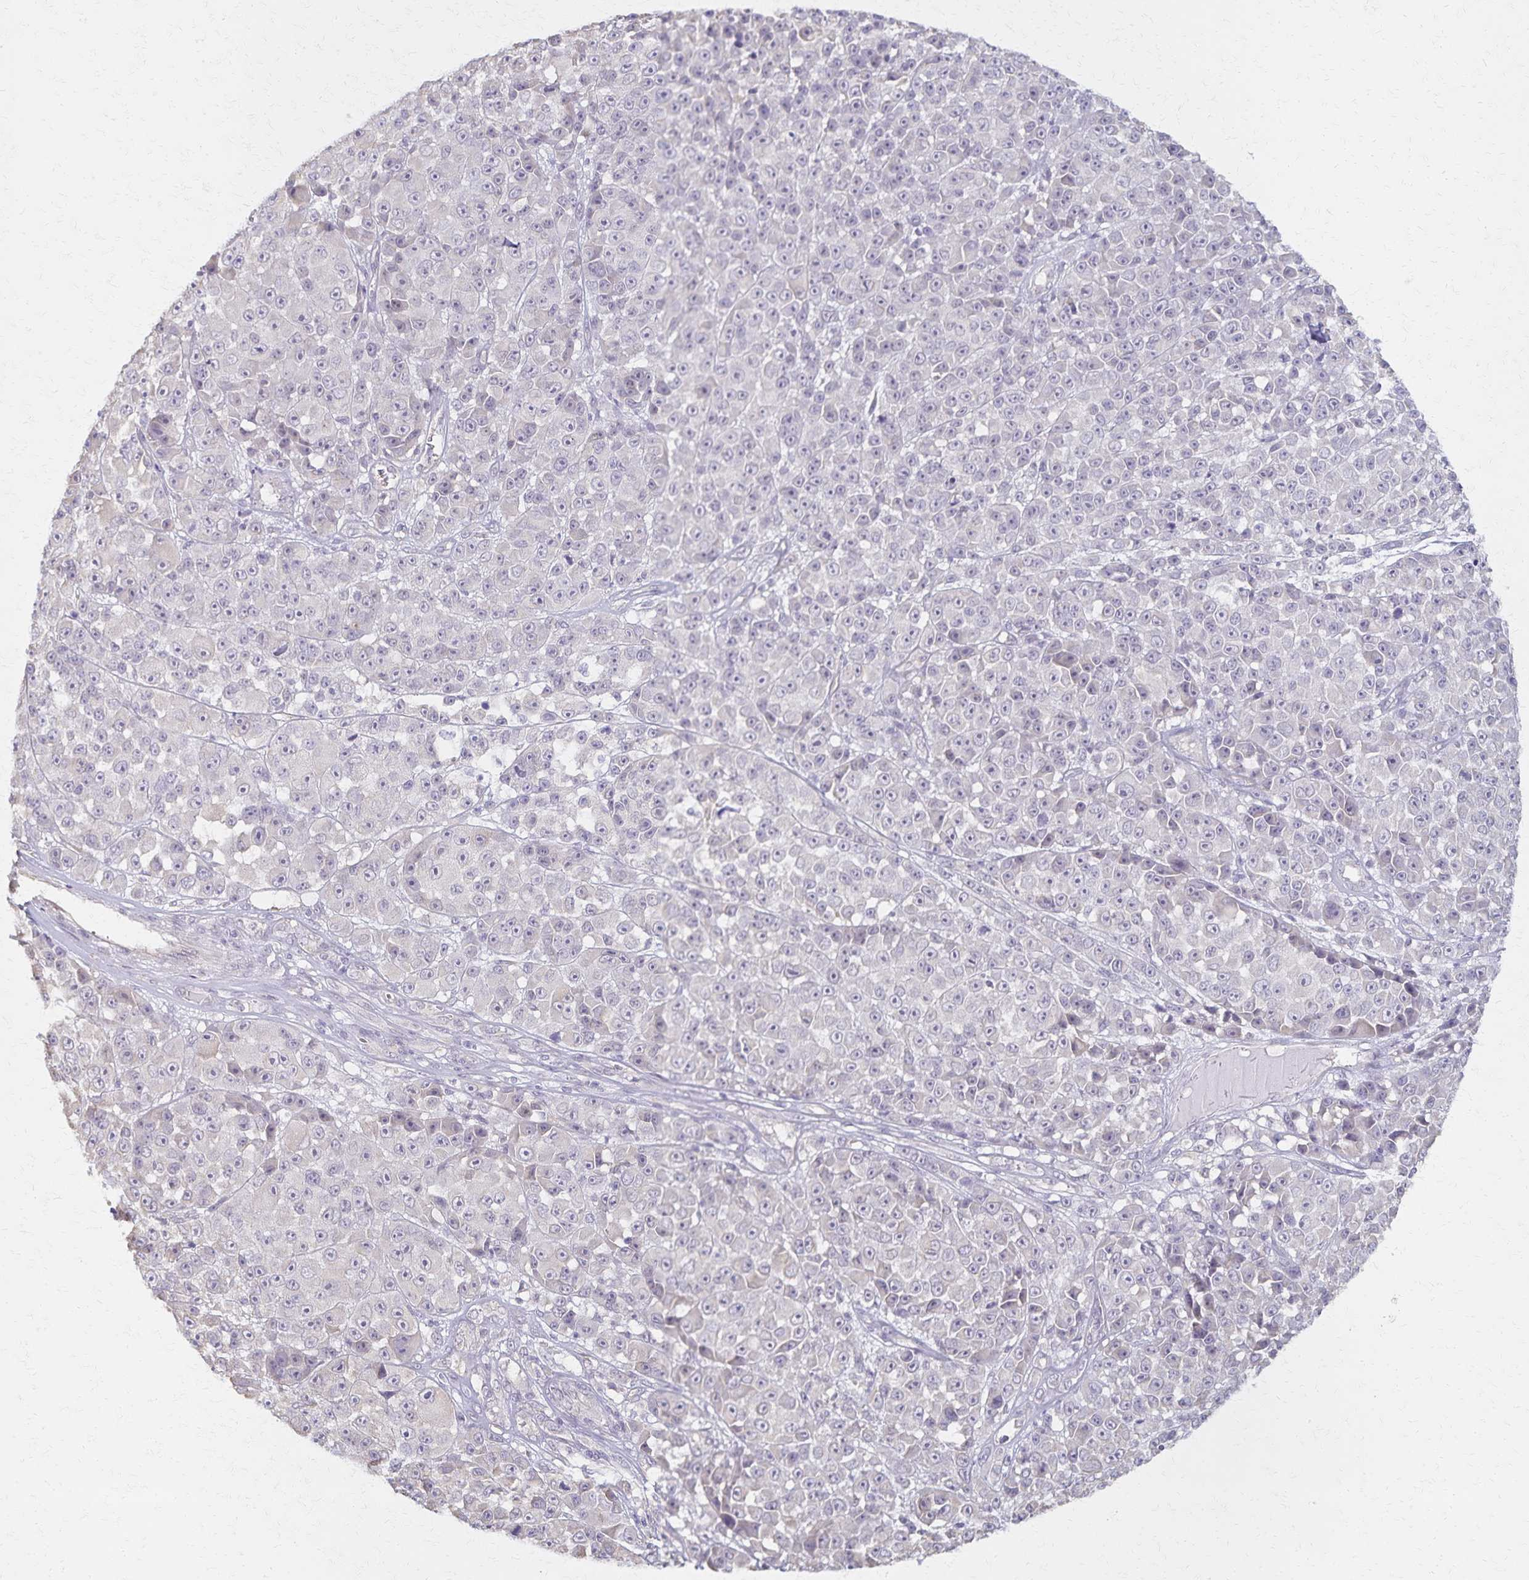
{"staining": {"intensity": "negative", "quantity": "none", "location": "none"}, "tissue": "melanoma", "cell_type": "Tumor cells", "image_type": "cancer", "snomed": [{"axis": "morphology", "description": "Malignant melanoma, NOS"}, {"axis": "topography", "description": "Skin"}, {"axis": "topography", "description": "Skin of back"}], "caption": "Histopathology image shows no significant protein positivity in tumor cells of malignant melanoma.", "gene": "KISS1", "patient": {"sex": "male", "age": 91}}